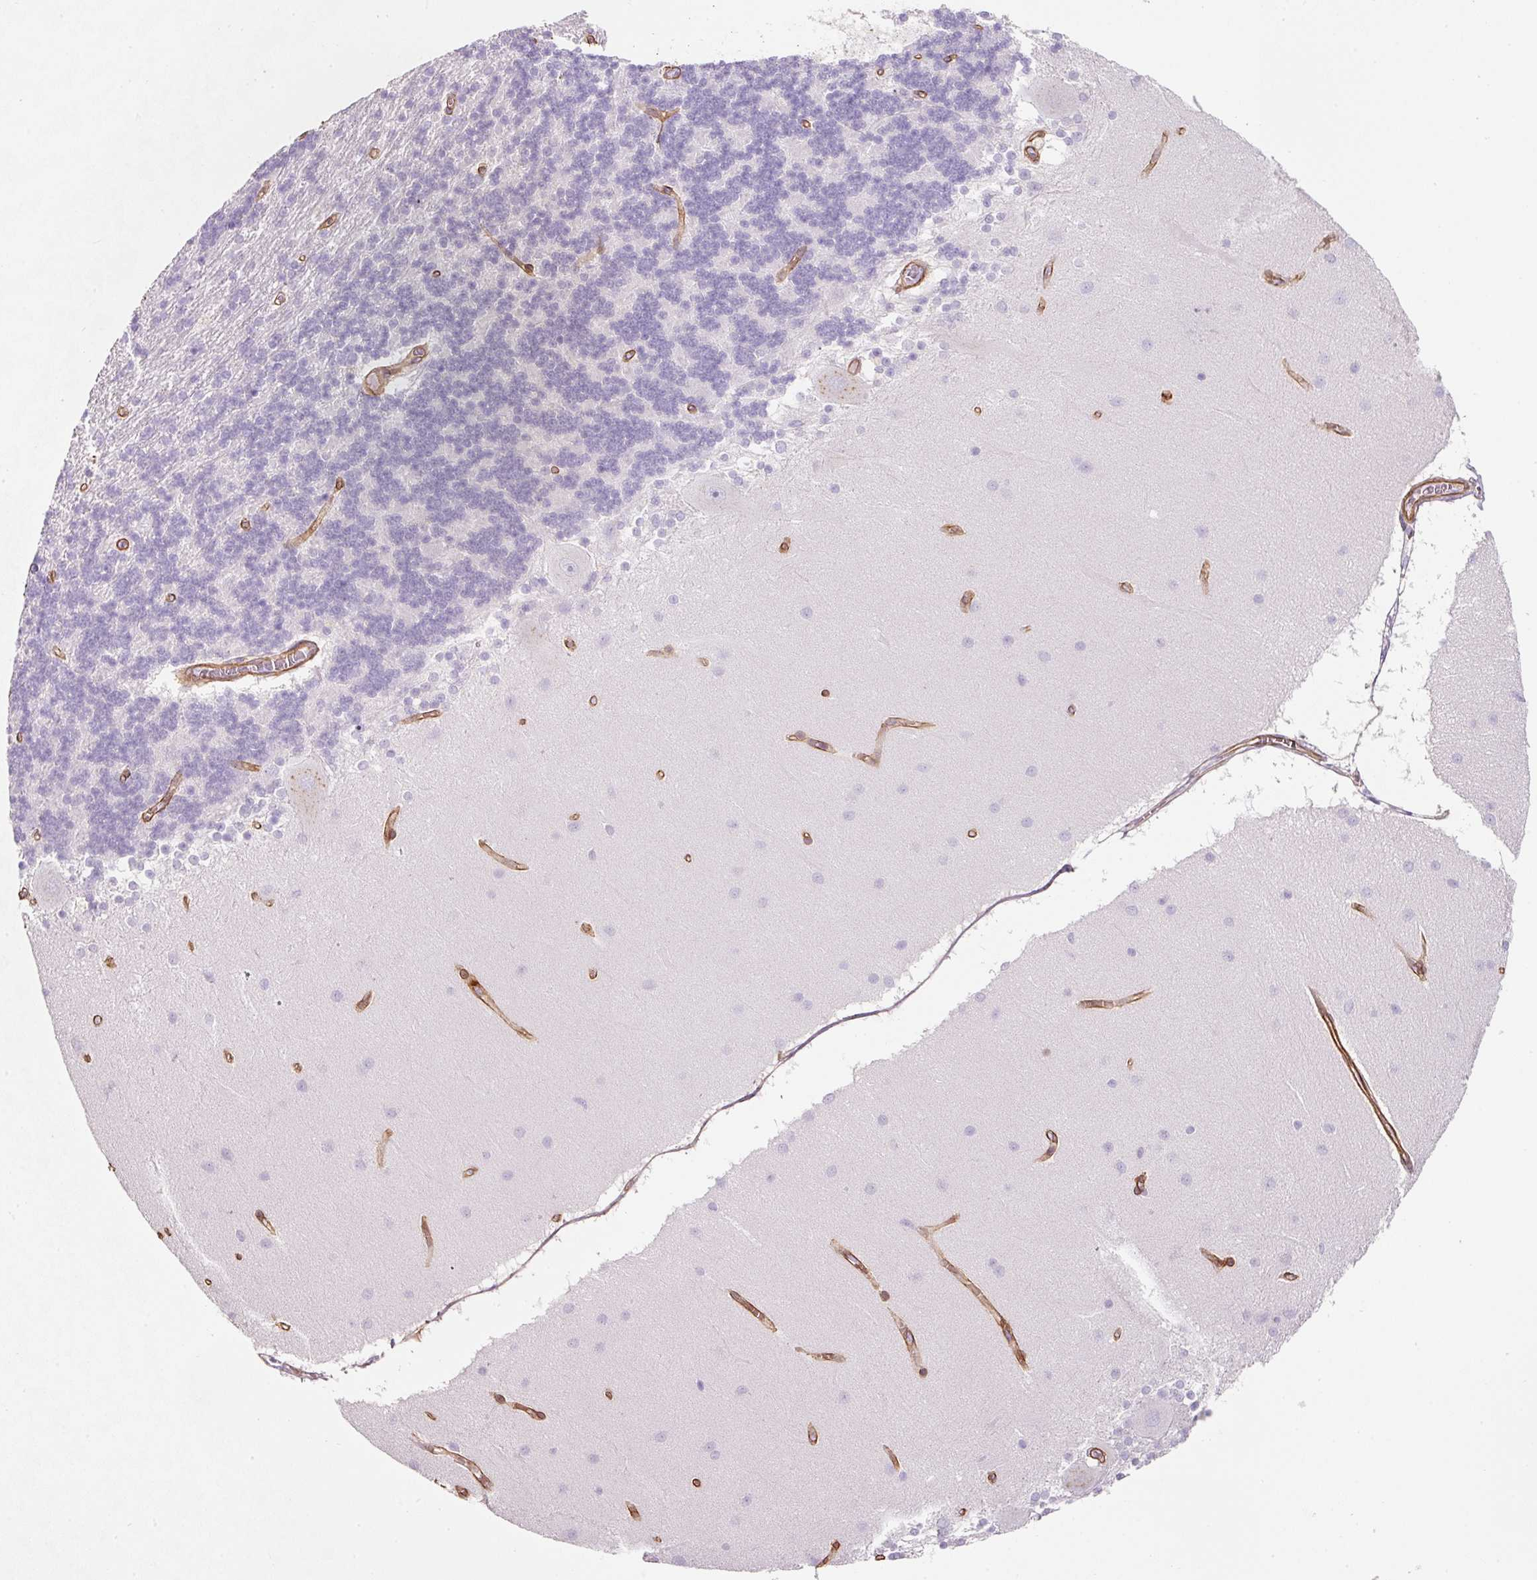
{"staining": {"intensity": "negative", "quantity": "none", "location": "none"}, "tissue": "cerebellum", "cell_type": "Cells in granular layer", "image_type": "normal", "snomed": [{"axis": "morphology", "description": "Normal tissue, NOS"}, {"axis": "topography", "description": "Cerebellum"}], "caption": "This is an immunohistochemistry micrograph of normal human cerebellum. There is no staining in cells in granular layer.", "gene": "LOXL4", "patient": {"sex": "female", "age": 54}}